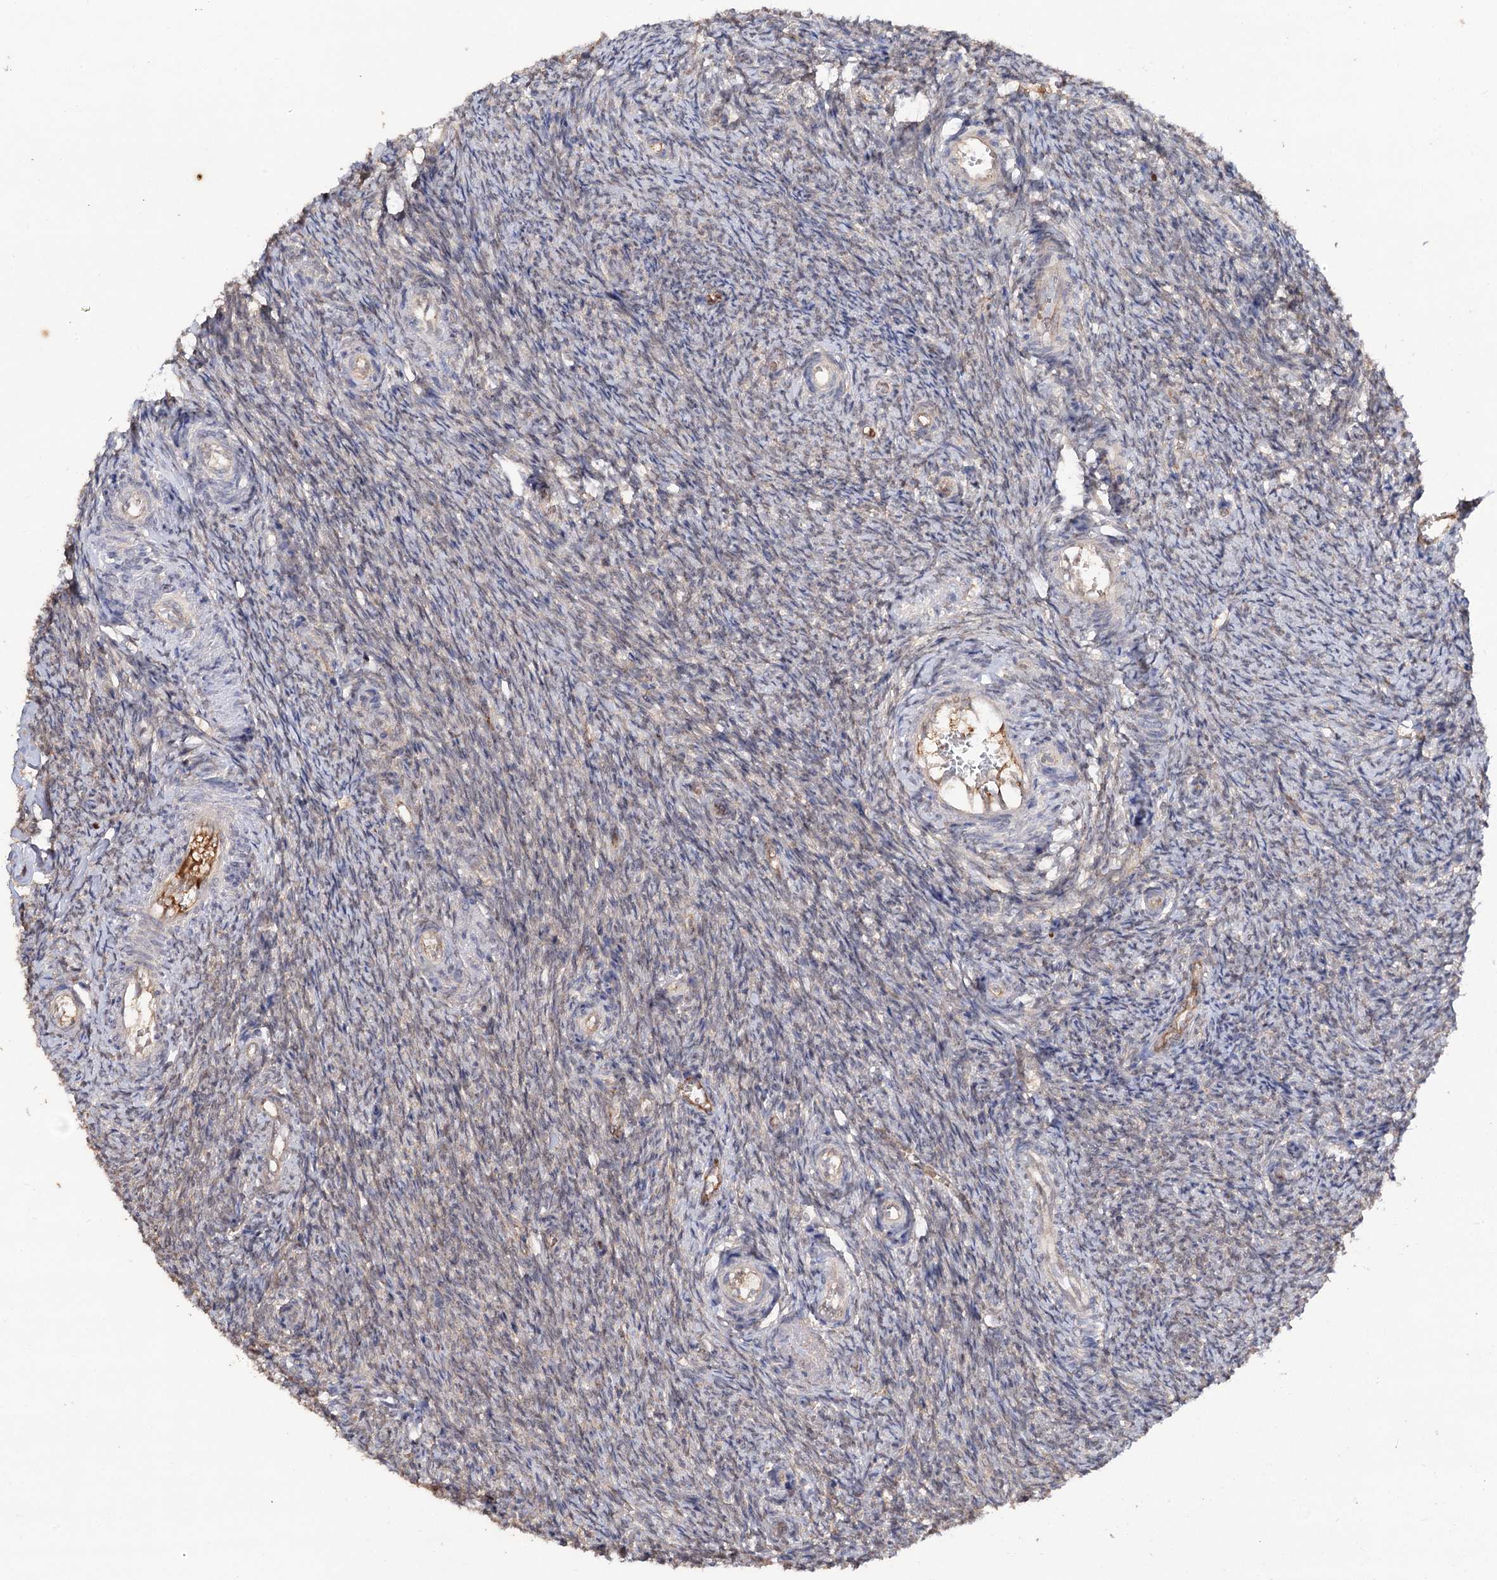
{"staining": {"intensity": "weak", "quantity": "25%-75%", "location": "cytoplasmic/membranous,nuclear"}, "tissue": "ovary", "cell_type": "Ovarian stroma cells", "image_type": "normal", "snomed": [{"axis": "morphology", "description": "Normal tissue, NOS"}, {"axis": "topography", "description": "Ovary"}], "caption": "Ovary stained with a brown dye exhibits weak cytoplasmic/membranous,nuclear positive staining in about 25%-75% of ovarian stroma cells.", "gene": "NUDCD2", "patient": {"sex": "female", "age": 44}}